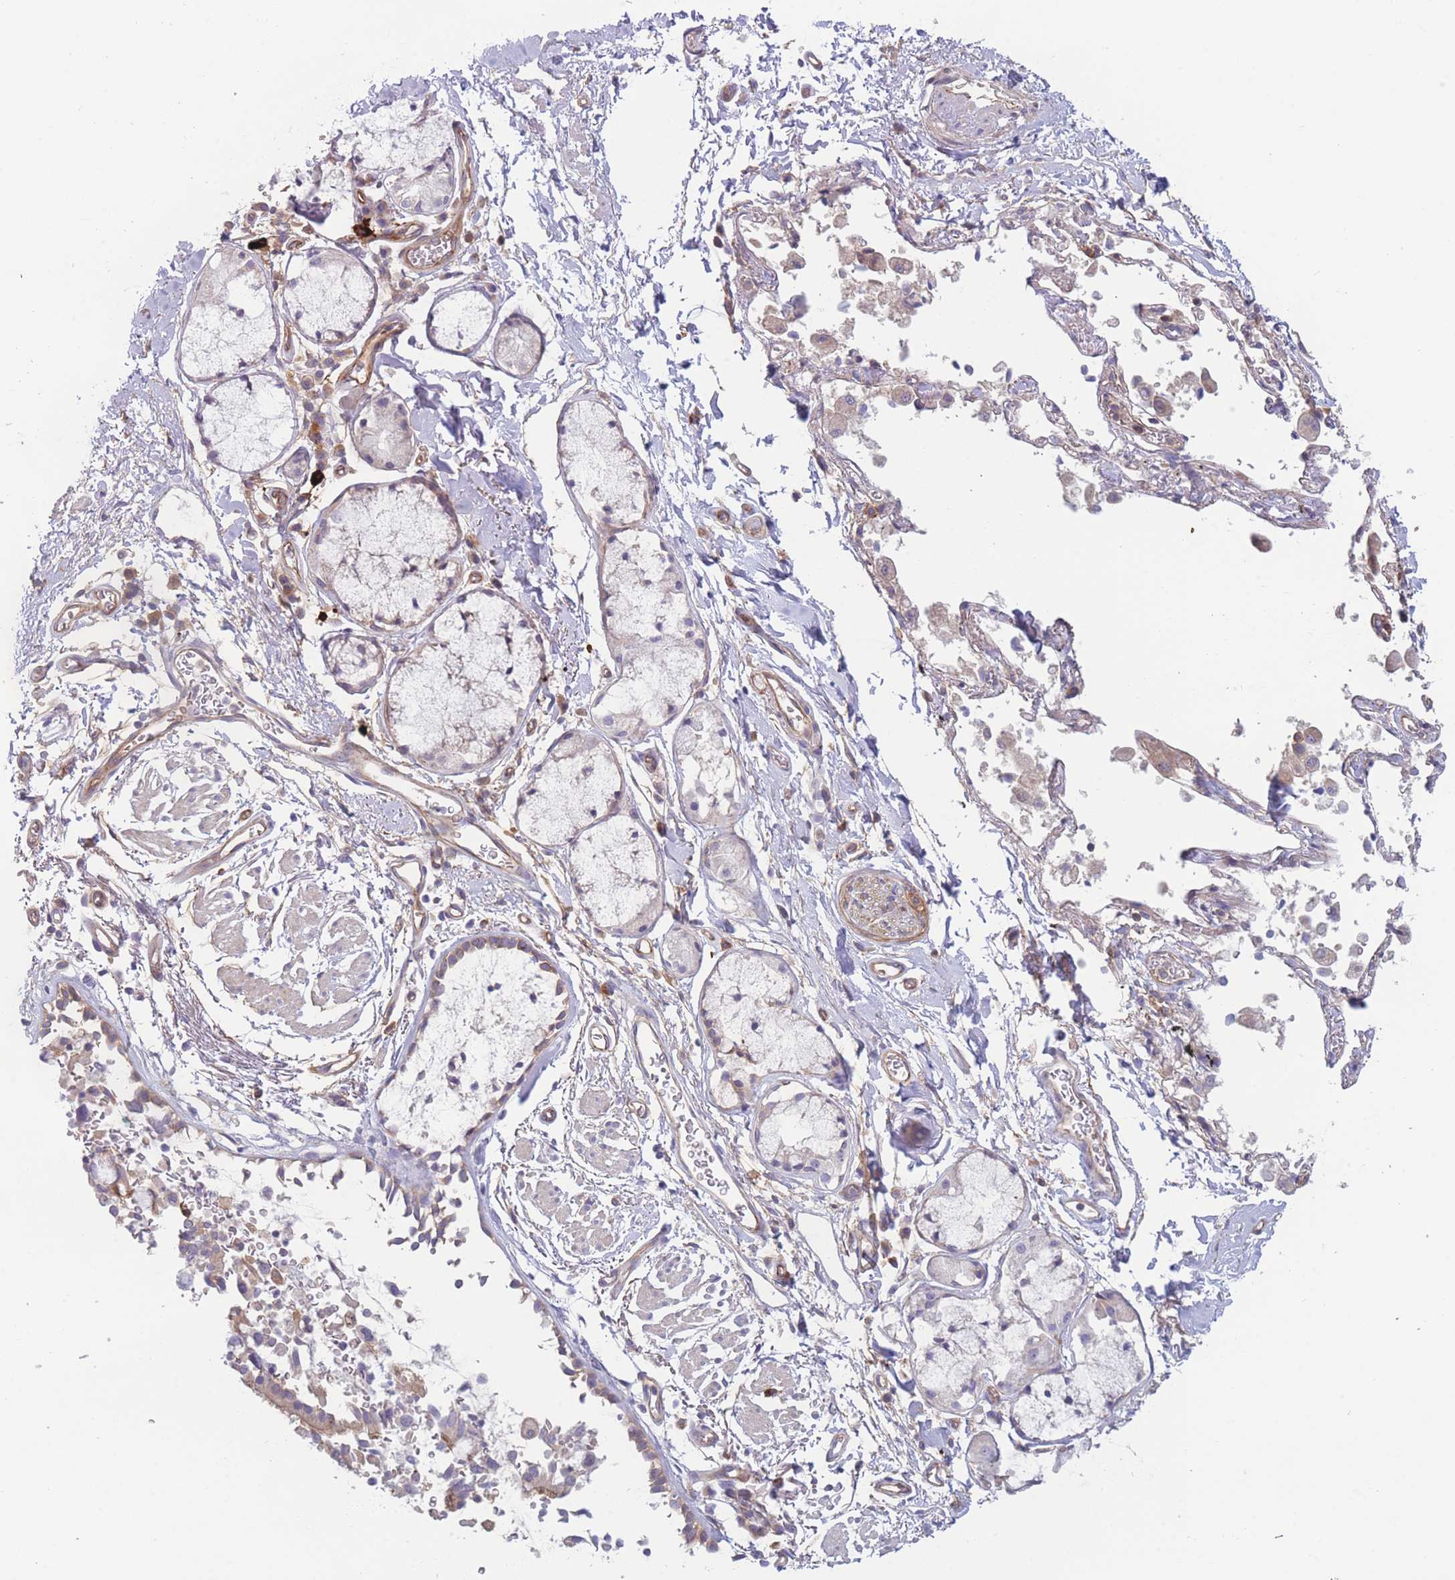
{"staining": {"intensity": "negative", "quantity": "none", "location": "none"}, "tissue": "soft tissue", "cell_type": "Fibroblasts", "image_type": "normal", "snomed": [{"axis": "morphology", "description": "Normal tissue, NOS"}, {"axis": "topography", "description": "Cartilage tissue"}], "caption": "This is an immunohistochemistry (IHC) photomicrograph of normal human soft tissue. There is no positivity in fibroblasts.", "gene": "WDR93", "patient": {"sex": "male", "age": 73}}